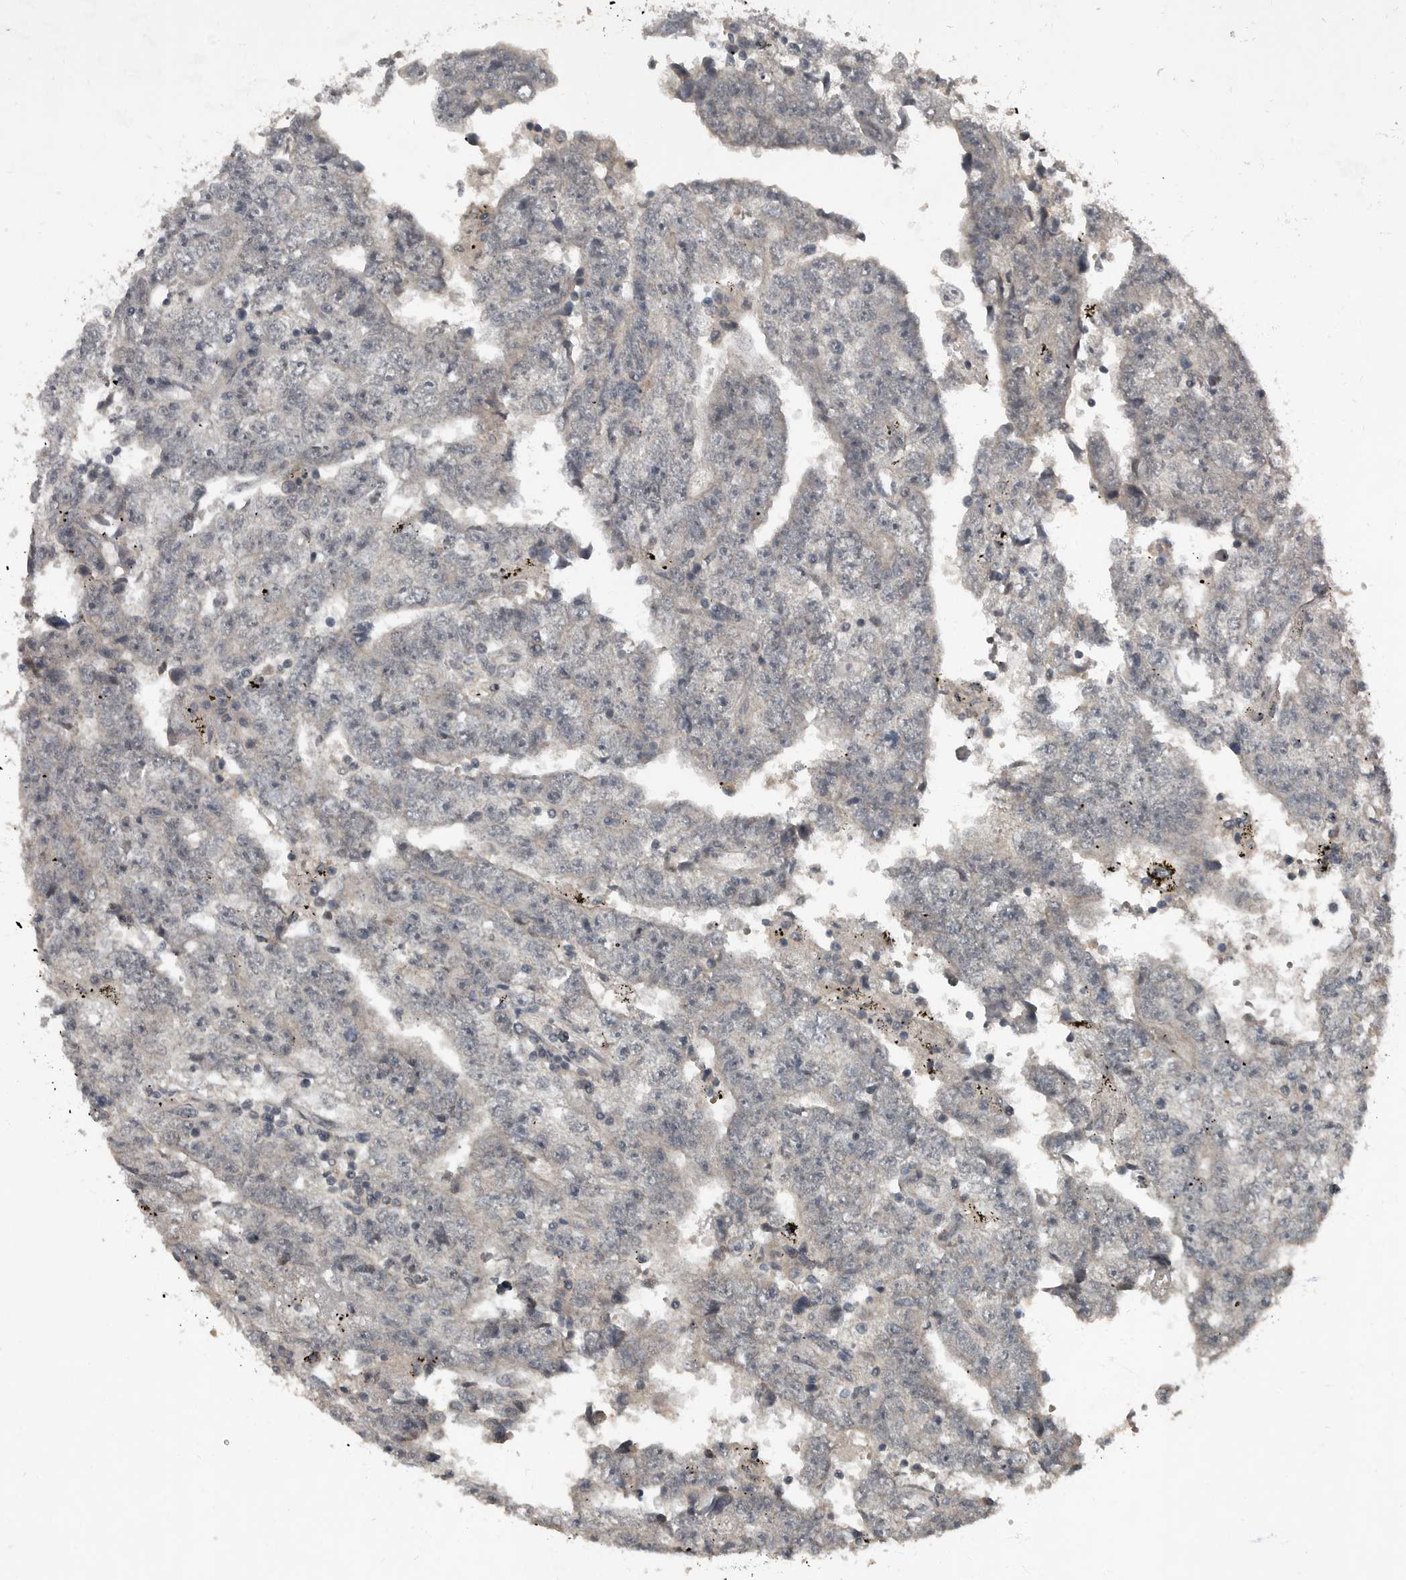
{"staining": {"intensity": "negative", "quantity": "none", "location": "none"}, "tissue": "testis cancer", "cell_type": "Tumor cells", "image_type": "cancer", "snomed": [{"axis": "morphology", "description": "Carcinoma, Embryonal, NOS"}, {"axis": "topography", "description": "Testis"}], "caption": "Immunohistochemistry (IHC) photomicrograph of testis cancer stained for a protein (brown), which exhibits no expression in tumor cells.", "gene": "FOXO1", "patient": {"sex": "male", "age": 25}}